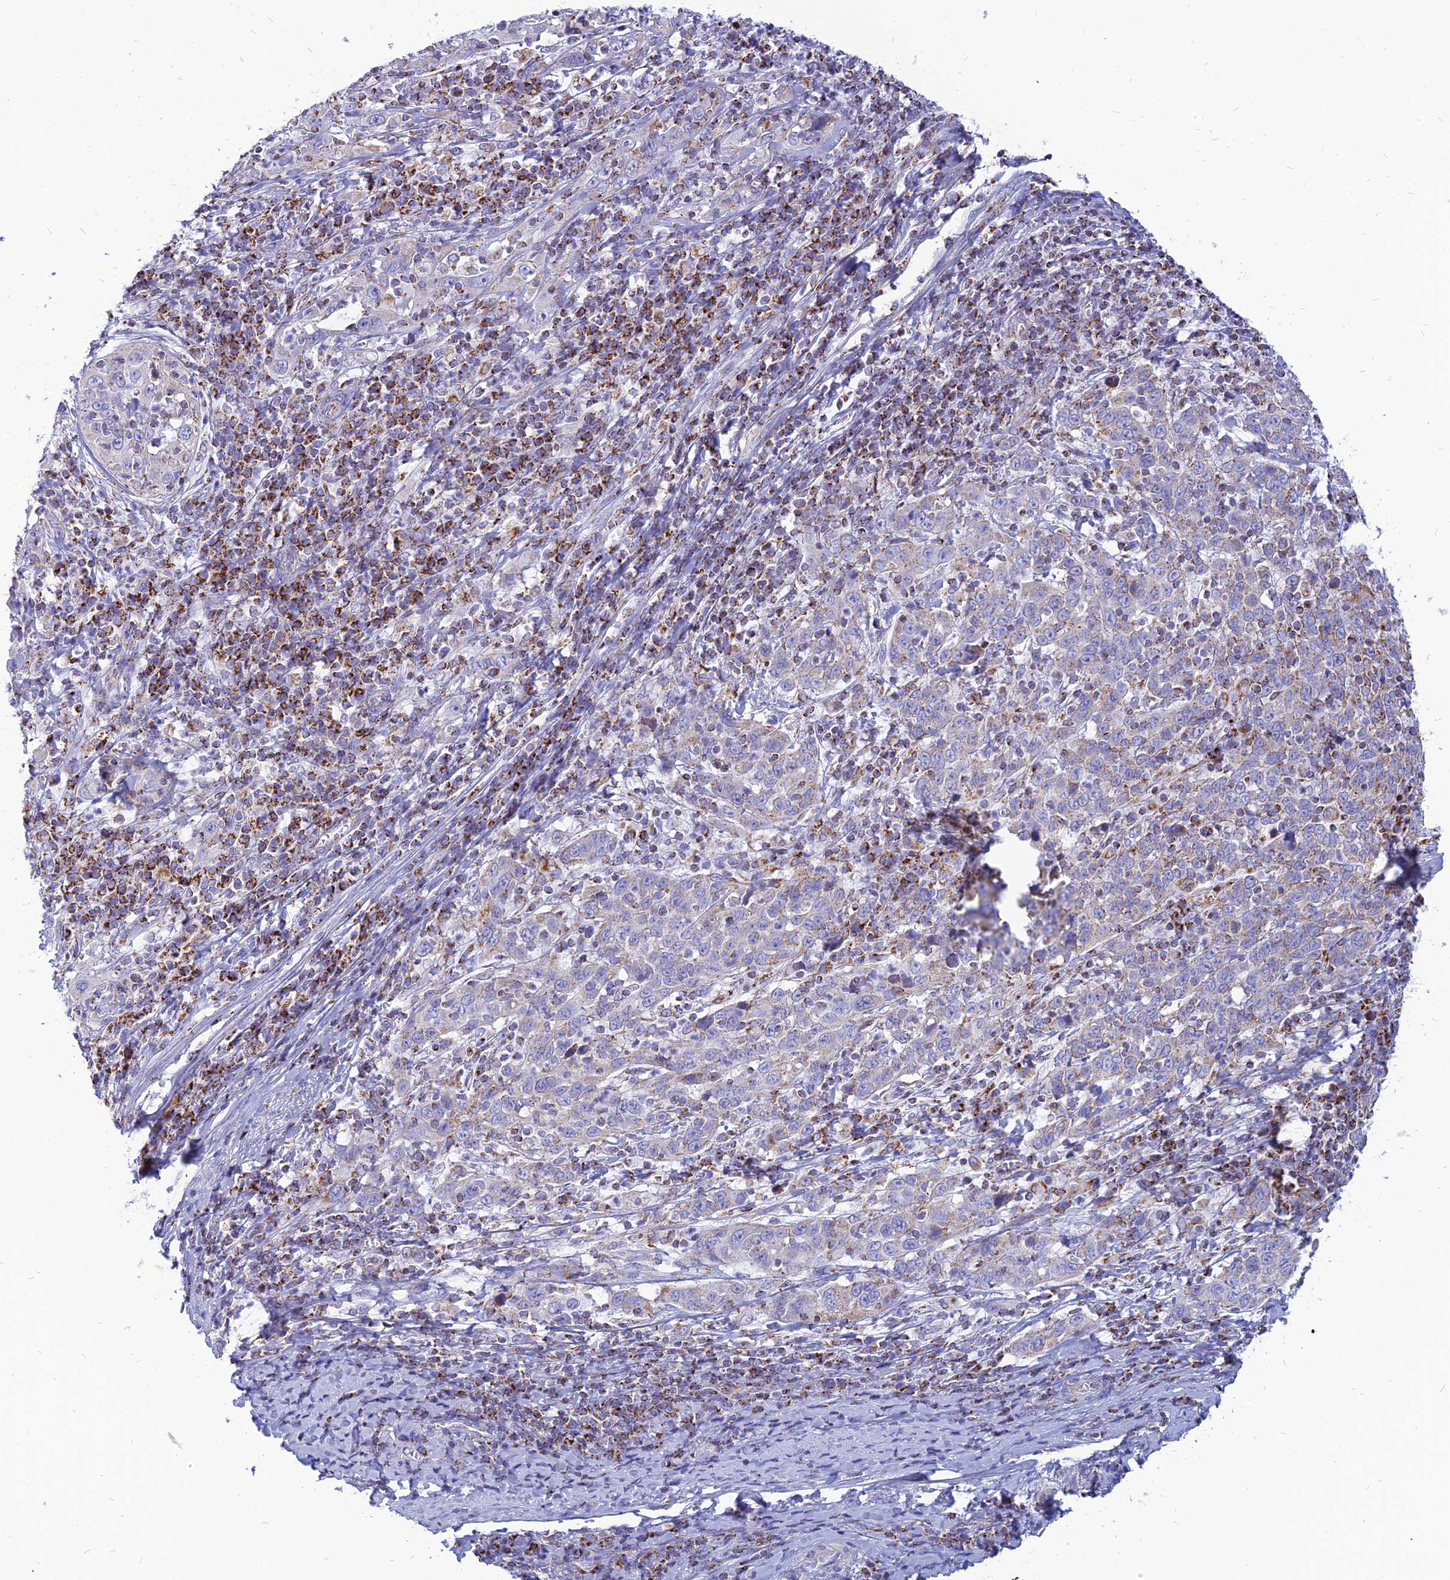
{"staining": {"intensity": "weak", "quantity": "<25%", "location": "cytoplasmic/membranous"}, "tissue": "cervical cancer", "cell_type": "Tumor cells", "image_type": "cancer", "snomed": [{"axis": "morphology", "description": "Squamous cell carcinoma, NOS"}, {"axis": "topography", "description": "Cervix"}], "caption": "This is an IHC photomicrograph of human squamous cell carcinoma (cervical). There is no expression in tumor cells.", "gene": "PACC1", "patient": {"sex": "female", "age": 46}}